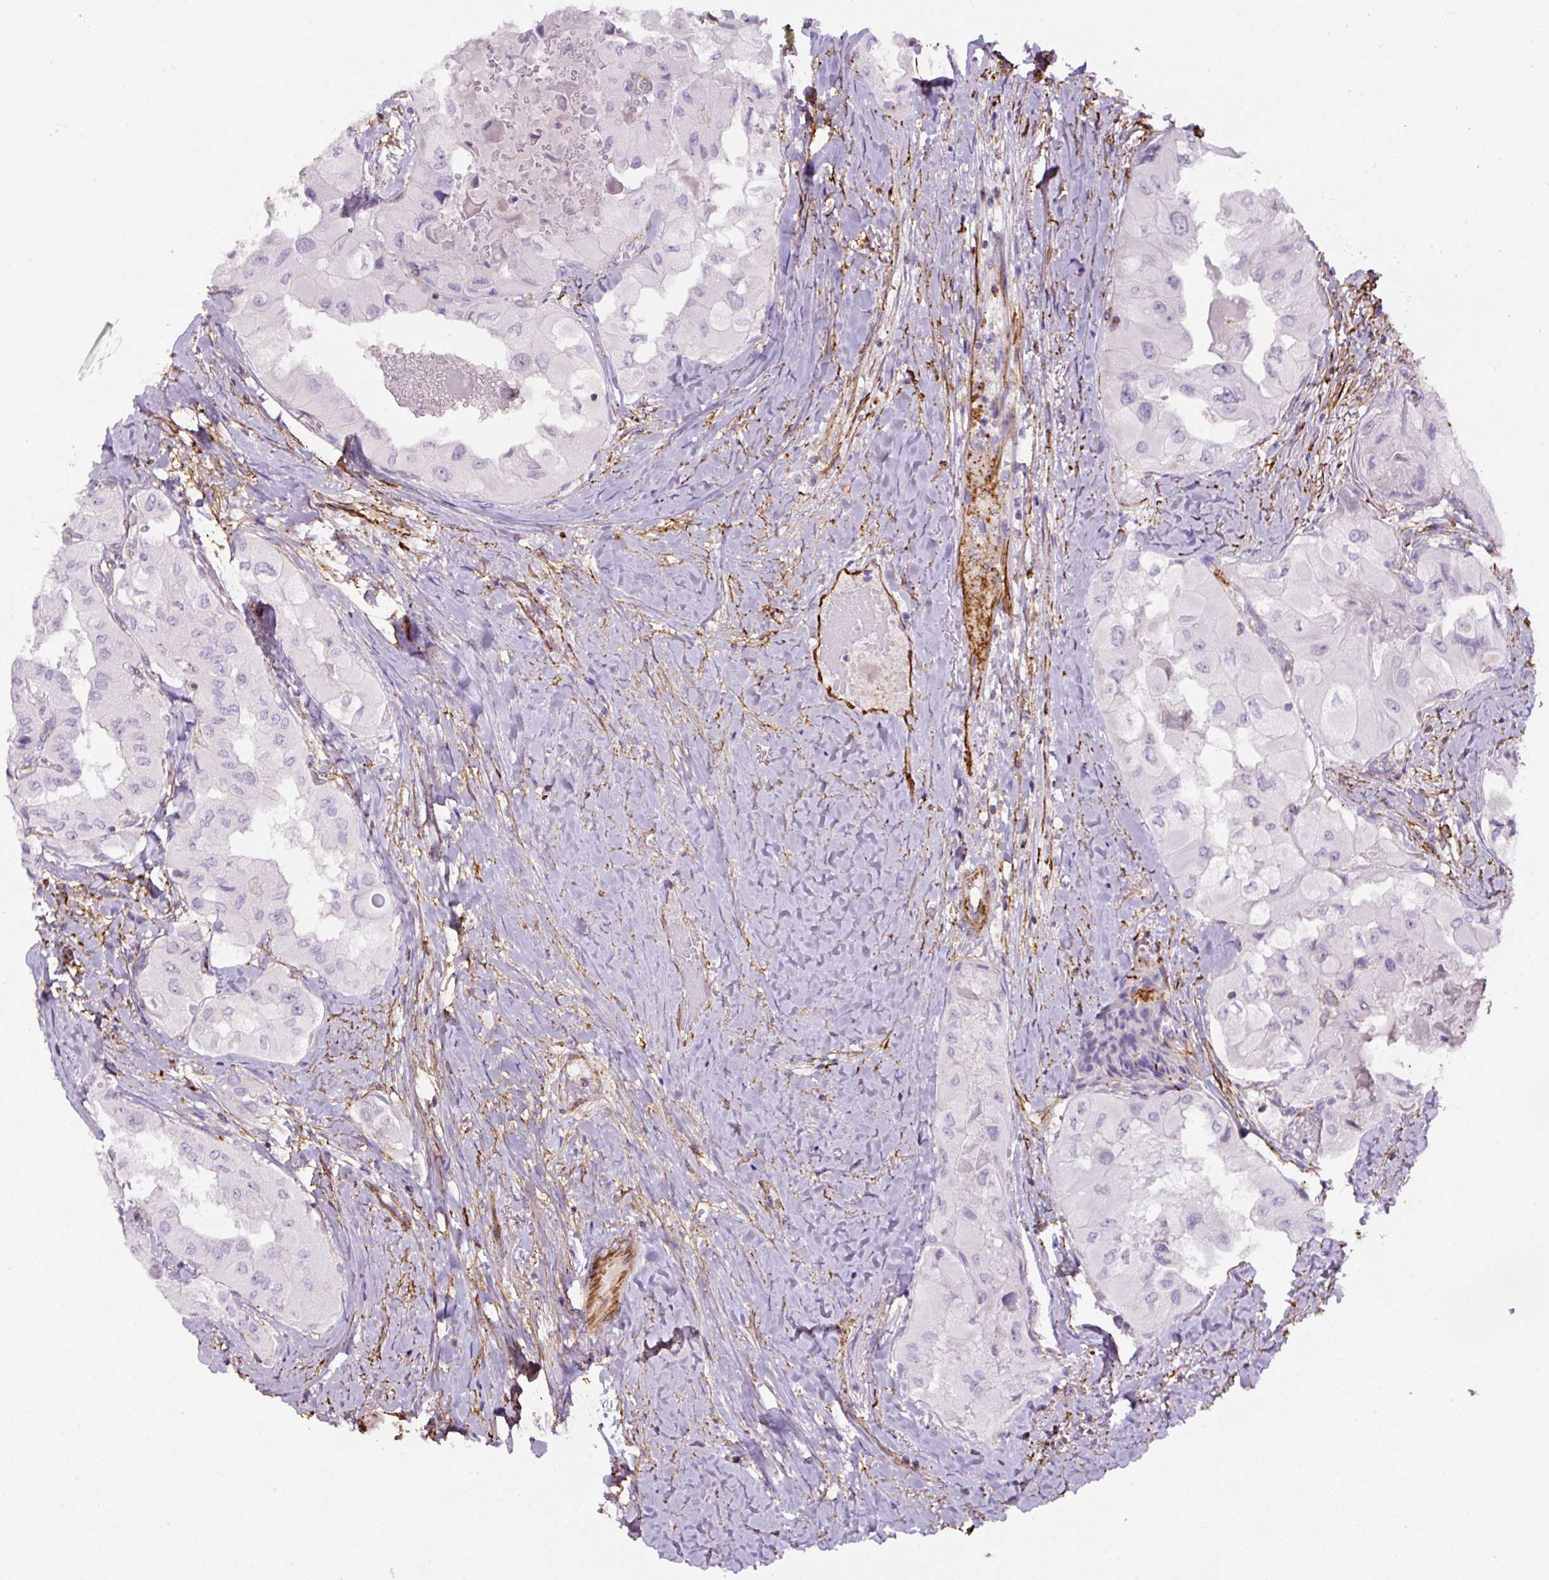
{"staining": {"intensity": "negative", "quantity": "none", "location": "none"}, "tissue": "thyroid cancer", "cell_type": "Tumor cells", "image_type": "cancer", "snomed": [{"axis": "morphology", "description": "Normal tissue, NOS"}, {"axis": "morphology", "description": "Papillary adenocarcinoma, NOS"}, {"axis": "topography", "description": "Thyroid gland"}], "caption": "Micrograph shows no protein positivity in tumor cells of papillary adenocarcinoma (thyroid) tissue. (Stains: DAB (3,3'-diaminobenzidine) immunohistochemistry with hematoxylin counter stain, Microscopy: brightfield microscopy at high magnification).", "gene": "B3GALT5", "patient": {"sex": "female", "age": 59}}